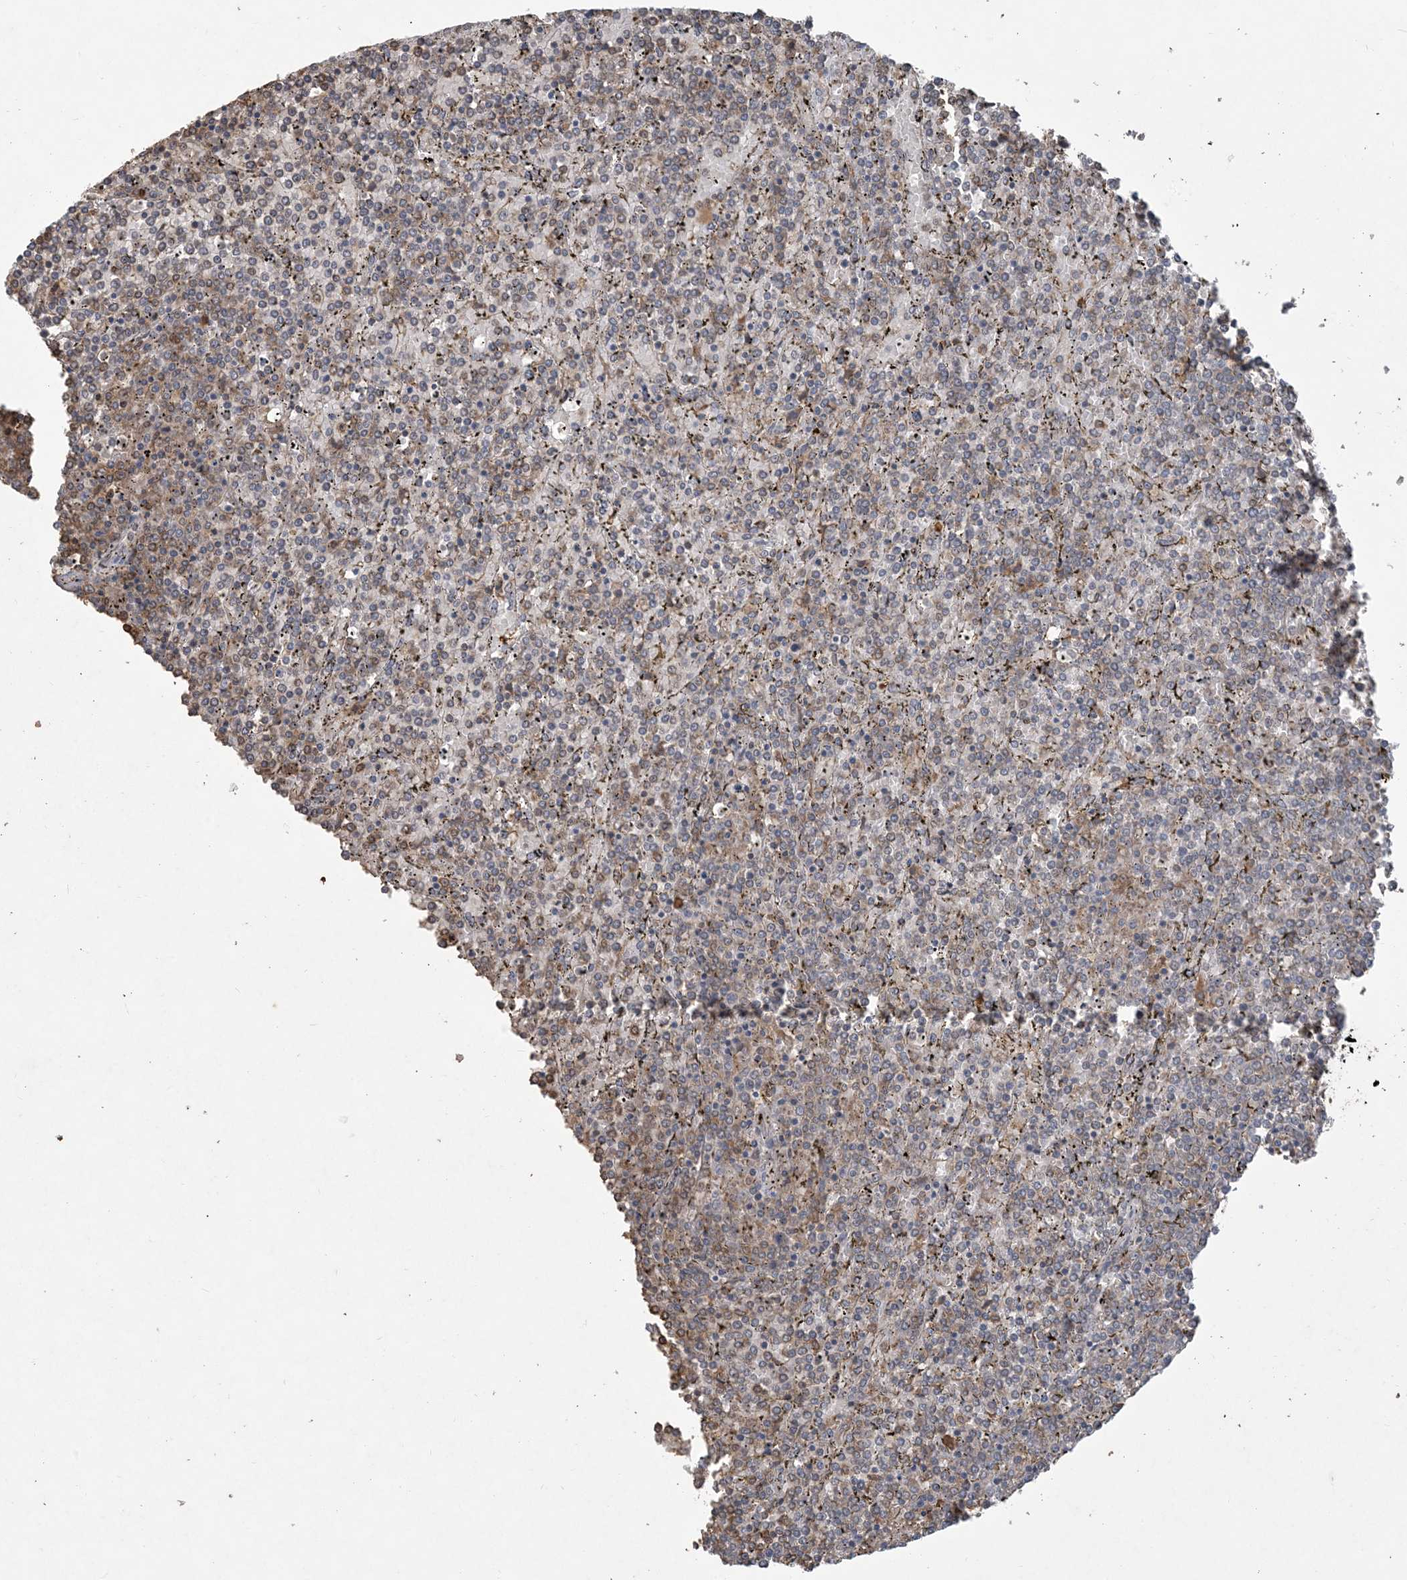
{"staining": {"intensity": "weak", "quantity": "<25%", "location": "cytoplasmic/membranous"}, "tissue": "lymphoma", "cell_type": "Tumor cells", "image_type": "cancer", "snomed": [{"axis": "morphology", "description": "Malignant lymphoma, non-Hodgkin's type, Low grade"}, {"axis": "topography", "description": "Spleen"}], "caption": "This is a histopathology image of IHC staining of malignant lymphoma, non-Hodgkin's type (low-grade), which shows no expression in tumor cells. (DAB IHC with hematoxylin counter stain).", "gene": "TMSB4X", "patient": {"sex": "female", "age": 19}}